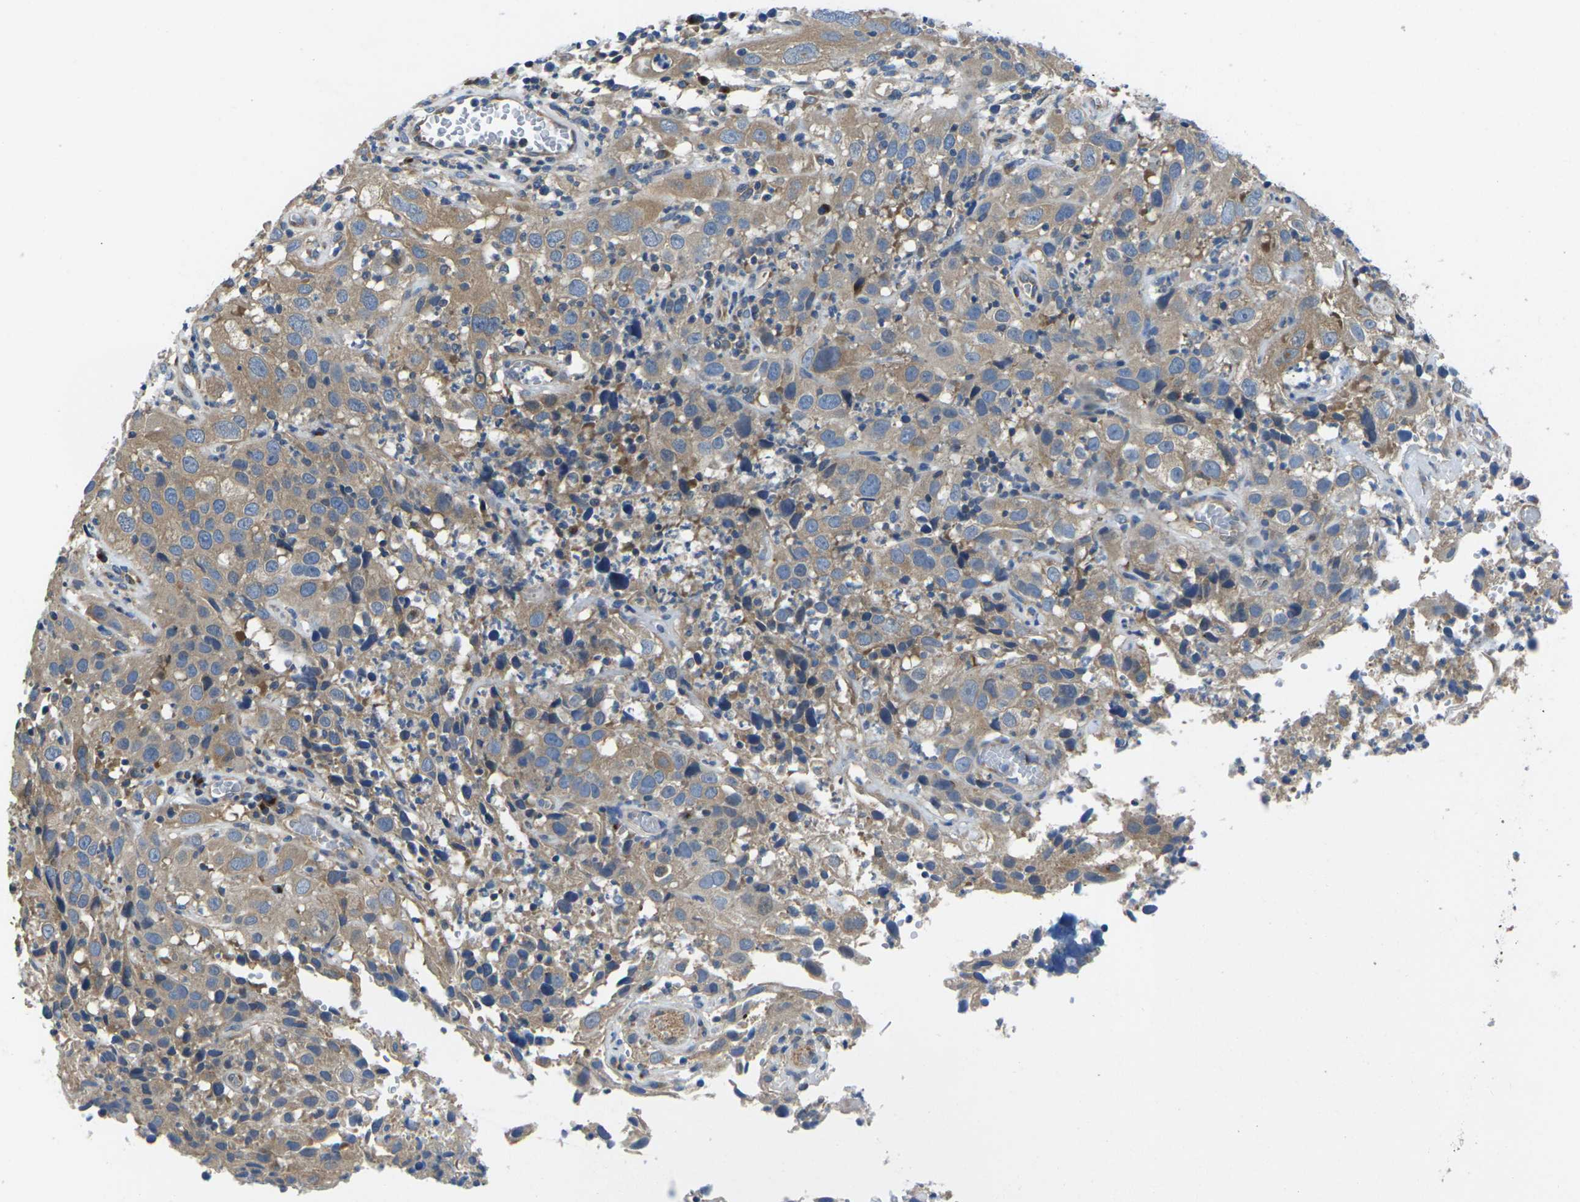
{"staining": {"intensity": "moderate", "quantity": ">75%", "location": "cytoplasmic/membranous"}, "tissue": "cervical cancer", "cell_type": "Tumor cells", "image_type": "cancer", "snomed": [{"axis": "morphology", "description": "Squamous cell carcinoma, NOS"}, {"axis": "topography", "description": "Cervix"}], "caption": "A brown stain highlights moderate cytoplasmic/membranous positivity of a protein in squamous cell carcinoma (cervical) tumor cells.", "gene": "TMCC2", "patient": {"sex": "female", "age": 32}}